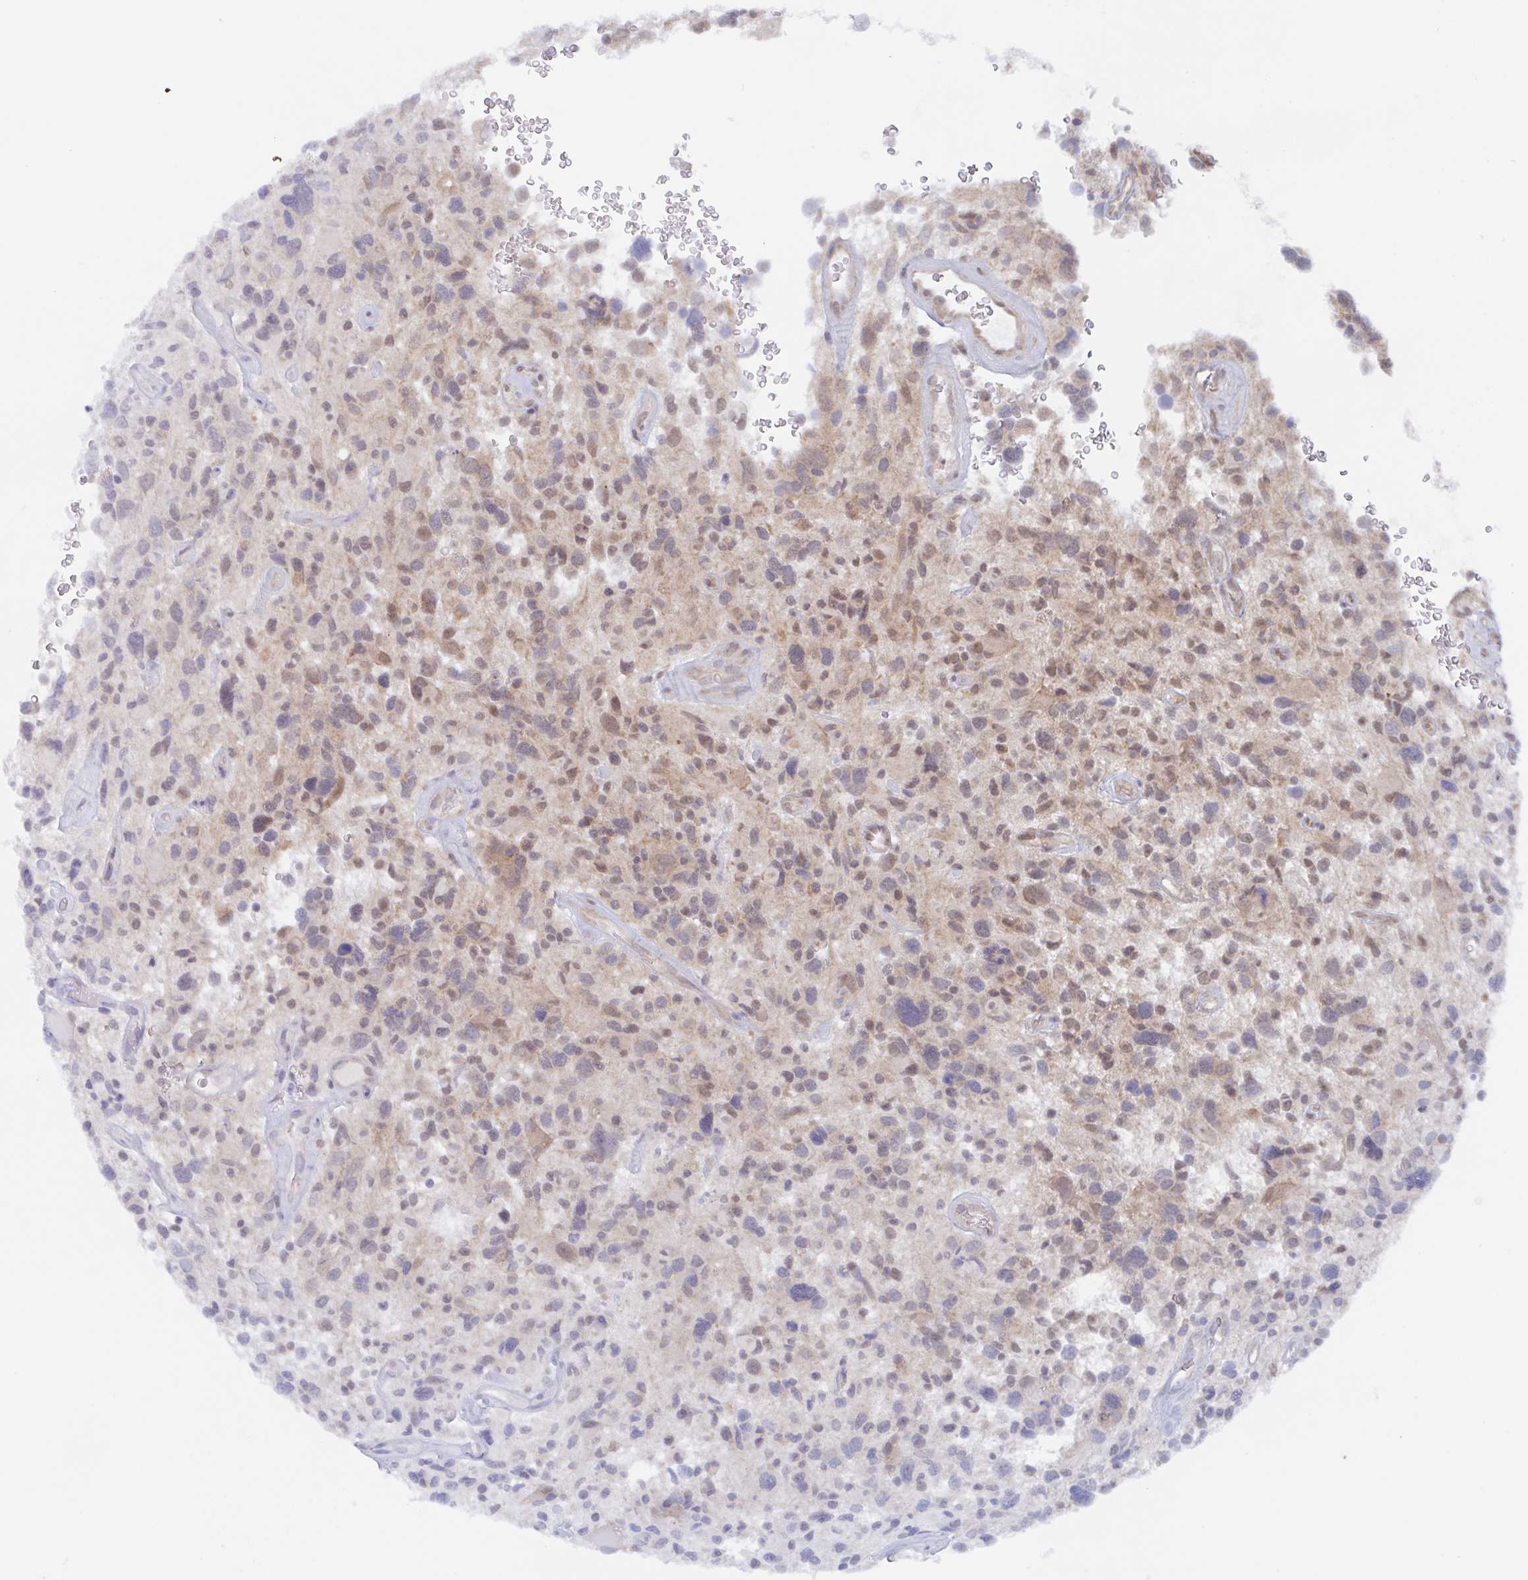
{"staining": {"intensity": "weak", "quantity": "25%-75%", "location": "cytoplasmic/membranous,nuclear"}, "tissue": "glioma", "cell_type": "Tumor cells", "image_type": "cancer", "snomed": [{"axis": "morphology", "description": "Glioma, malignant, High grade"}, {"axis": "topography", "description": "Brain"}], "caption": "Tumor cells display weak cytoplasmic/membranous and nuclear positivity in about 25%-75% of cells in glioma.", "gene": "POU2F3", "patient": {"sex": "male", "age": 49}}